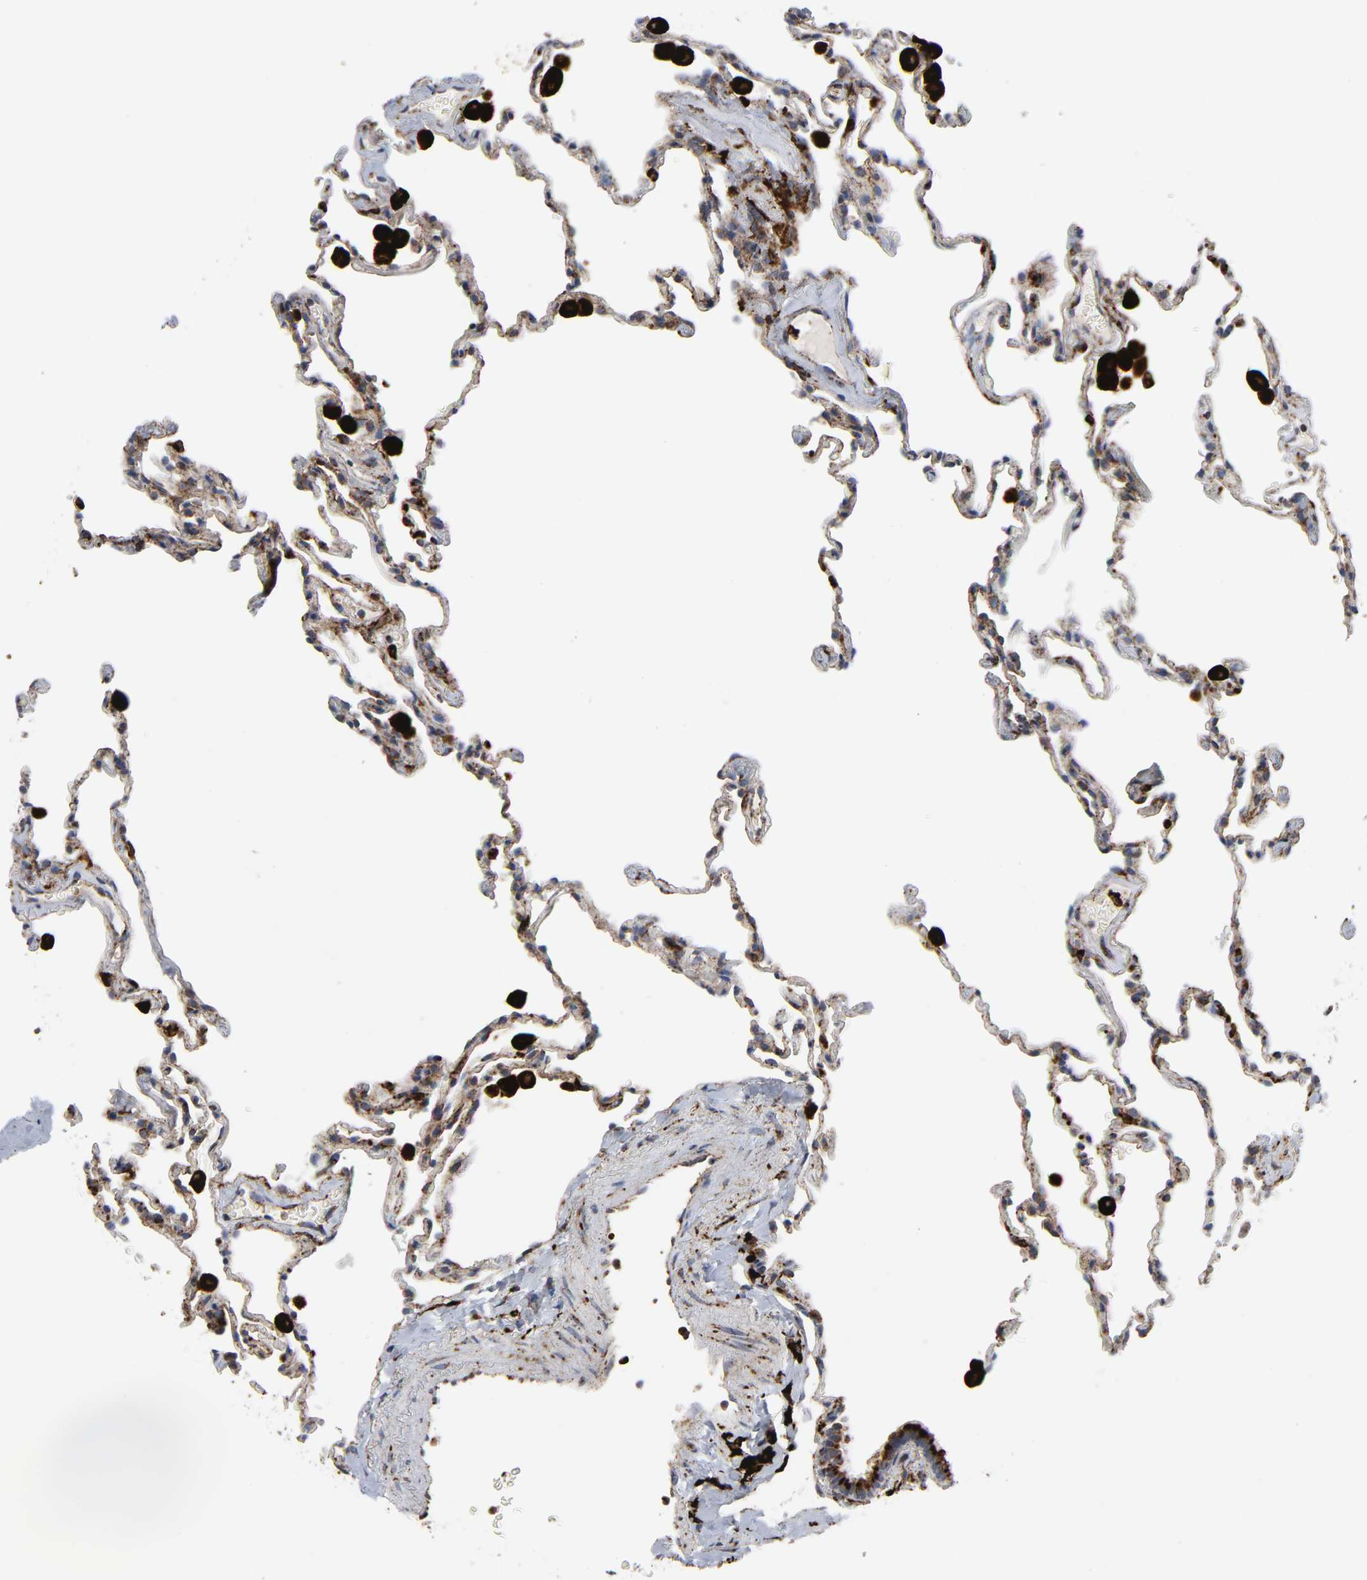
{"staining": {"intensity": "moderate", "quantity": "25%-75%", "location": "cytoplasmic/membranous"}, "tissue": "lung", "cell_type": "Alveolar cells", "image_type": "normal", "snomed": [{"axis": "morphology", "description": "Normal tissue, NOS"}, {"axis": "morphology", "description": "Soft tissue tumor metastatic"}, {"axis": "topography", "description": "Lung"}], "caption": "IHC image of benign lung: human lung stained using IHC reveals medium levels of moderate protein expression localized specifically in the cytoplasmic/membranous of alveolar cells, appearing as a cytoplasmic/membranous brown color.", "gene": "PSAP", "patient": {"sex": "male", "age": 59}}